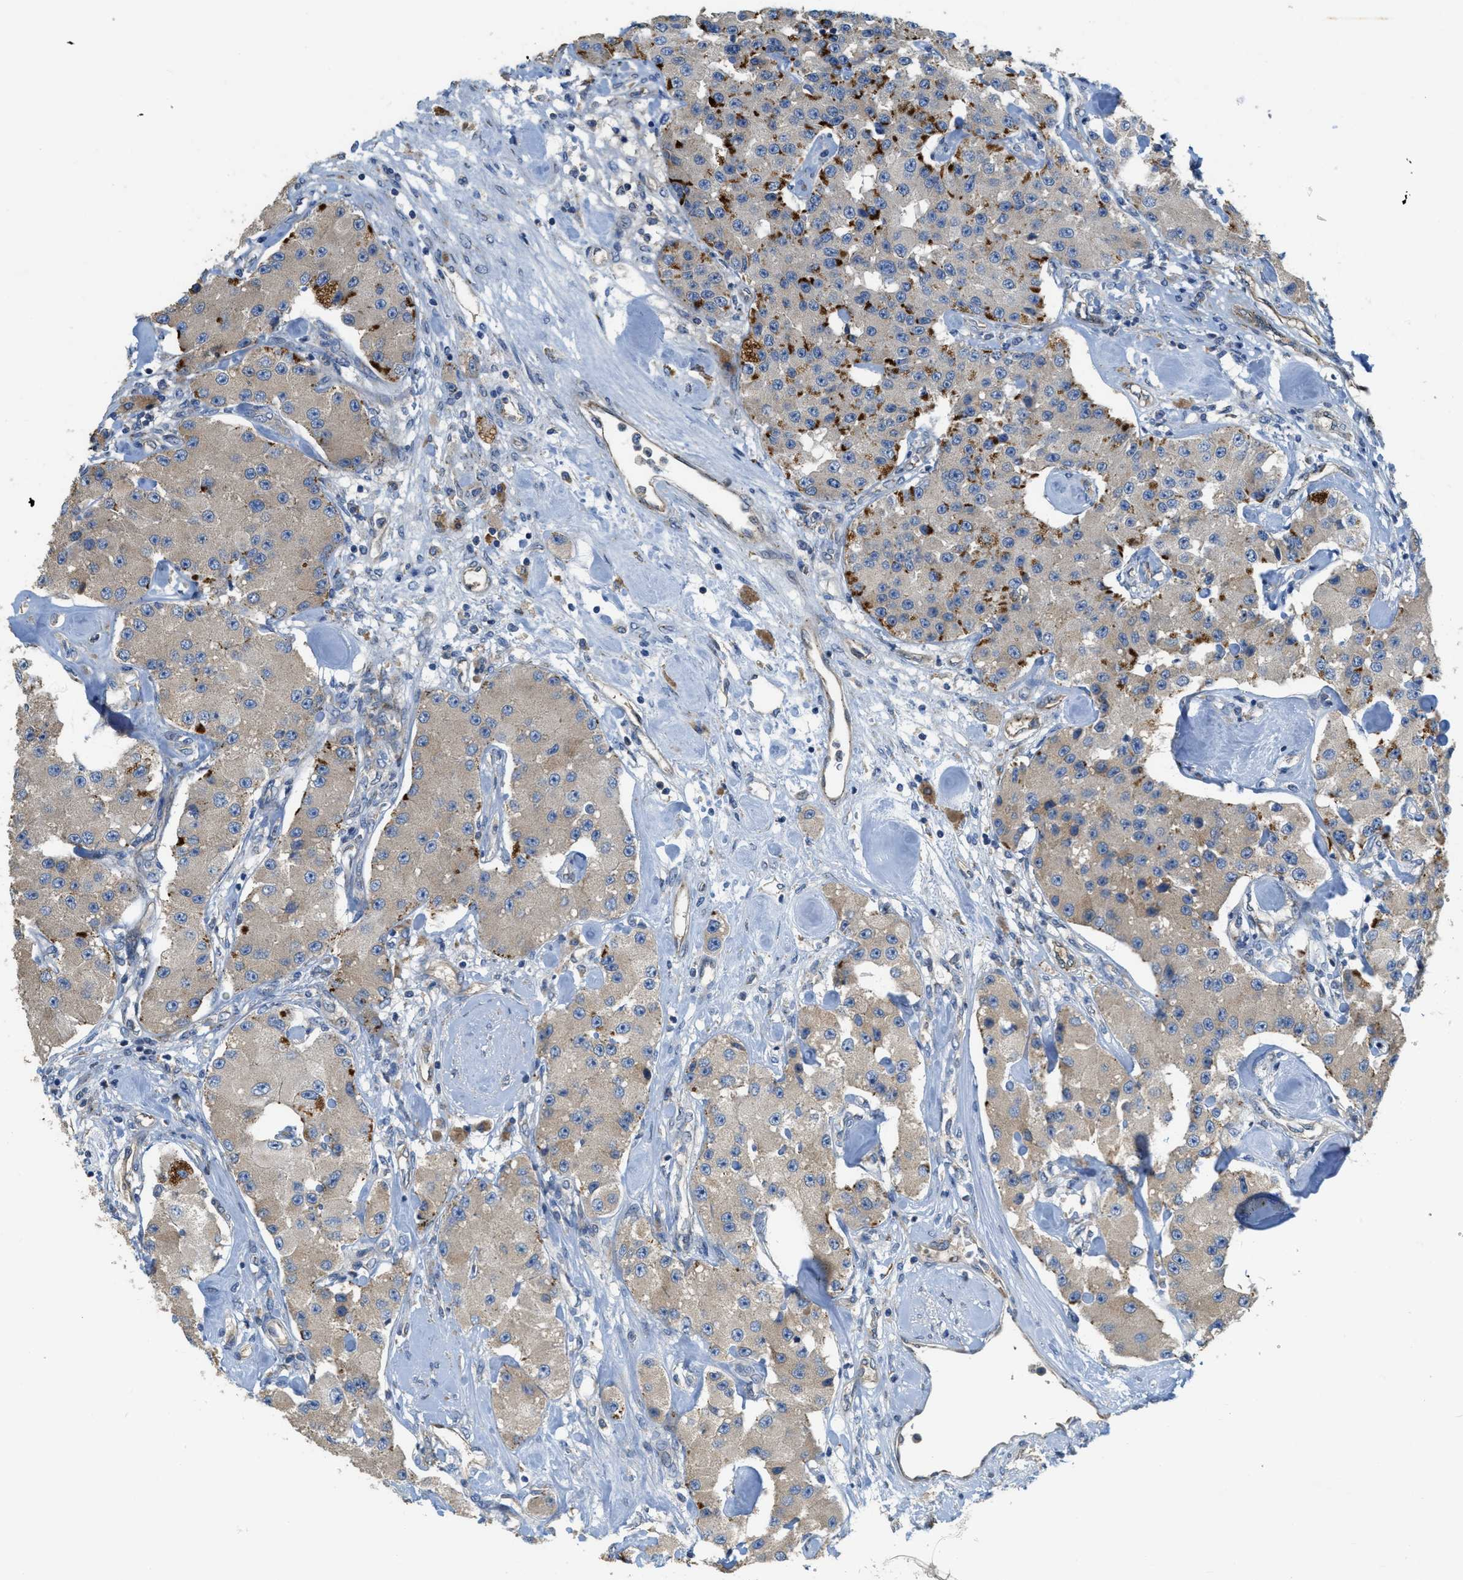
{"staining": {"intensity": "strong", "quantity": "<25%", "location": "cytoplasmic/membranous"}, "tissue": "carcinoid", "cell_type": "Tumor cells", "image_type": "cancer", "snomed": [{"axis": "morphology", "description": "Carcinoid, malignant, NOS"}, {"axis": "topography", "description": "Pancreas"}], "caption": "A brown stain shows strong cytoplasmic/membranous positivity of a protein in carcinoid tumor cells.", "gene": "CASP10", "patient": {"sex": "male", "age": 41}}